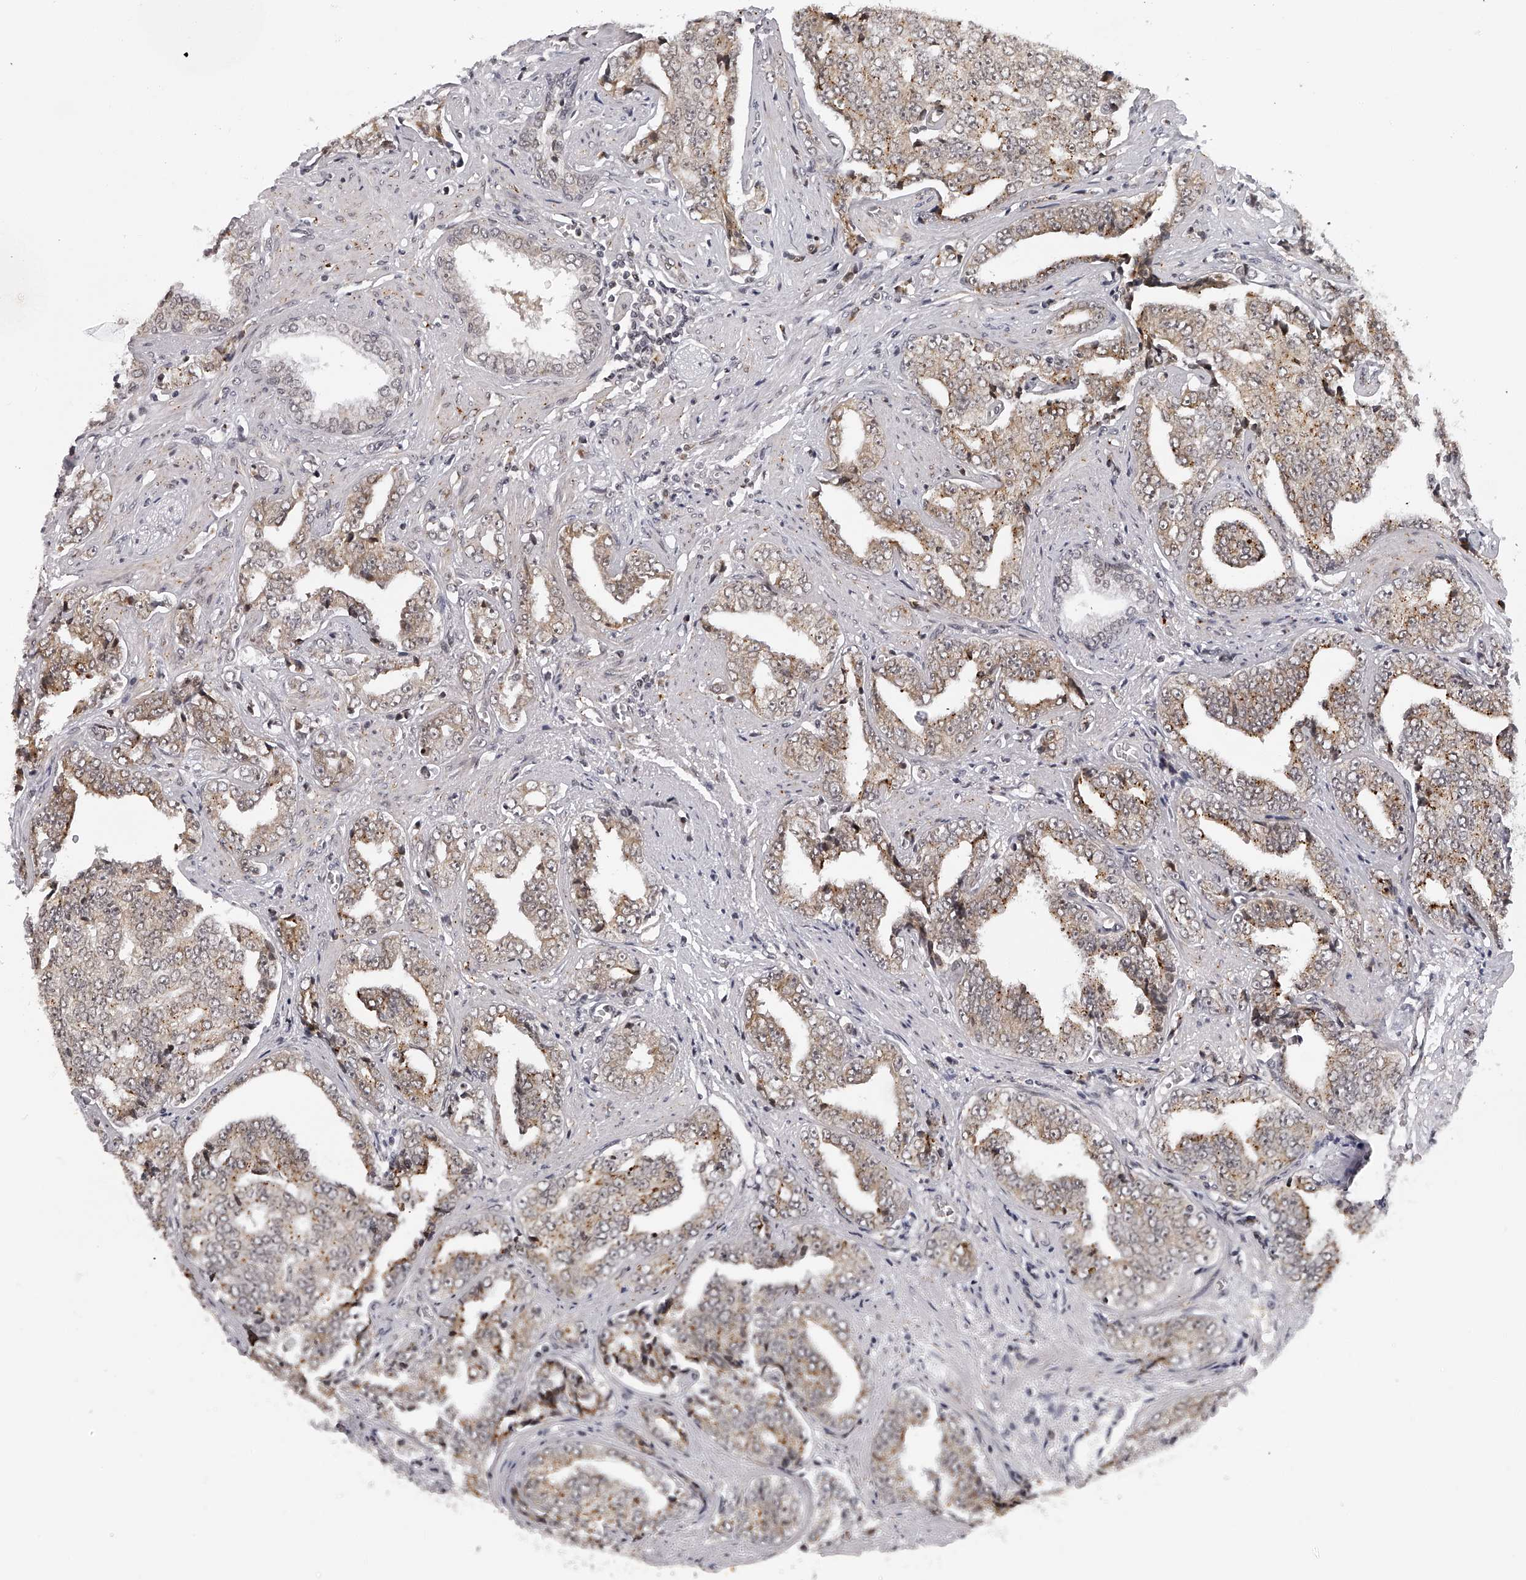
{"staining": {"intensity": "moderate", "quantity": ">75%", "location": "cytoplasmic/membranous"}, "tissue": "prostate cancer", "cell_type": "Tumor cells", "image_type": "cancer", "snomed": [{"axis": "morphology", "description": "Adenocarcinoma, High grade"}, {"axis": "topography", "description": "Prostate"}], "caption": "IHC of human prostate cancer (high-grade adenocarcinoma) demonstrates medium levels of moderate cytoplasmic/membranous expression in about >75% of tumor cells. The staining was performed using DAB (3,3'-diaminobenzidine) to visualize the protein expression in brown, while the nuclei were stained in blue with hematoxylin (Magnification: 20x).", "gene": "ODF2L", "patient": {"sex": "male", "age": 71}}